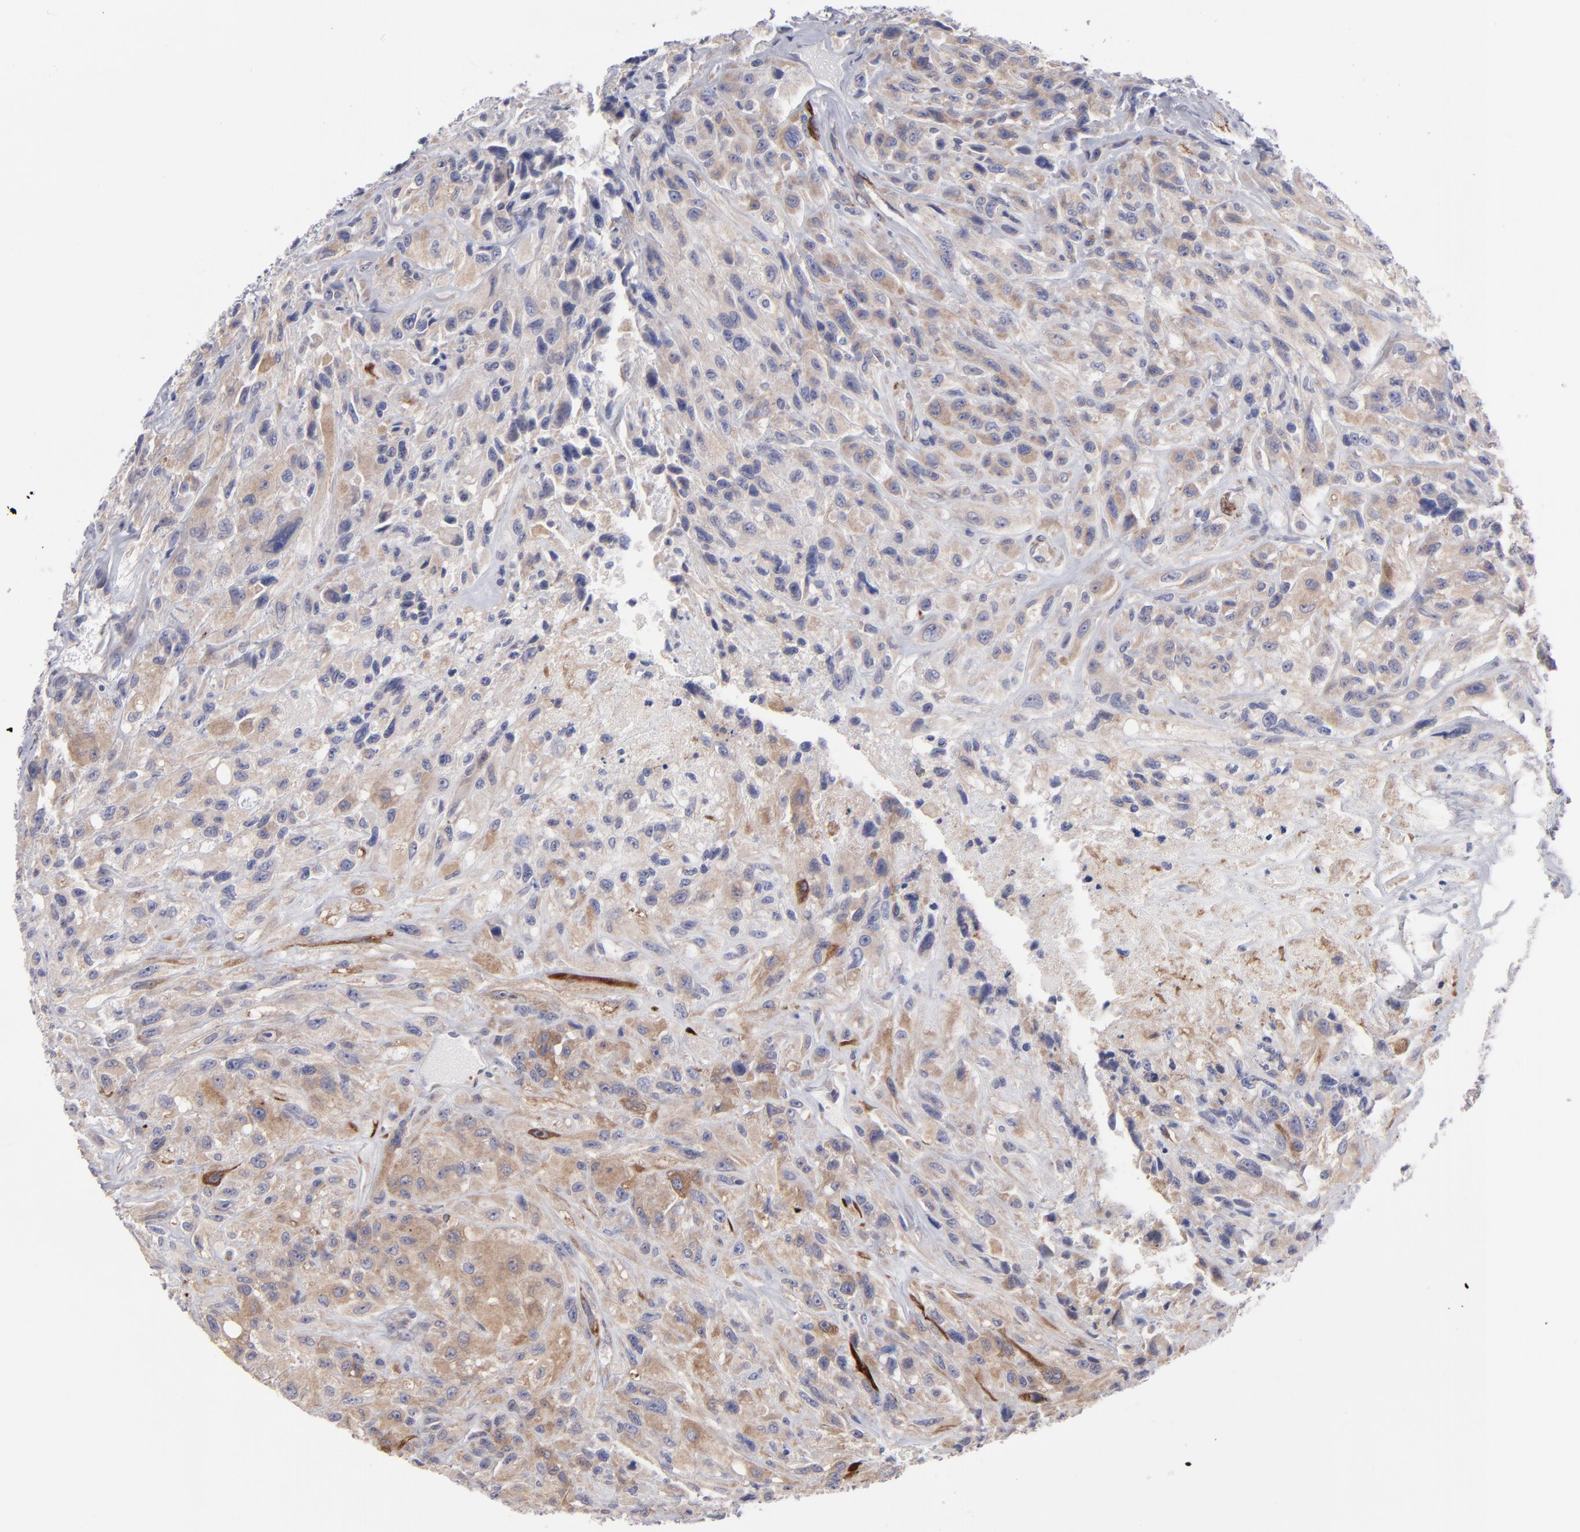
{"staining": {"intensity": "weak", "quantity": ">75%", "location": "cytoplasmic/membranous"}, "tissue": "glioma", "cell_type": "Tumor cells", "image_type": "cancer", "snomed": [{"axis": "morphology", "description": "Glioma, malignant, High grade"}, {"axis": "topography", "description": "Brain"}], "caption": "DAB (3,3'-diaminobenzidine) immunohistochemical staining of malignant high-grade glioma shows weak cytoplasmic/membranous protein positivity in approximately >75% of tumor cells. (Stains: DAB in brown, nuclei in blue, Microscopy: brightfield microscopy at high magnification).", "gene": "SLMAP", "patient": {"sex": "male", "age": 48}}